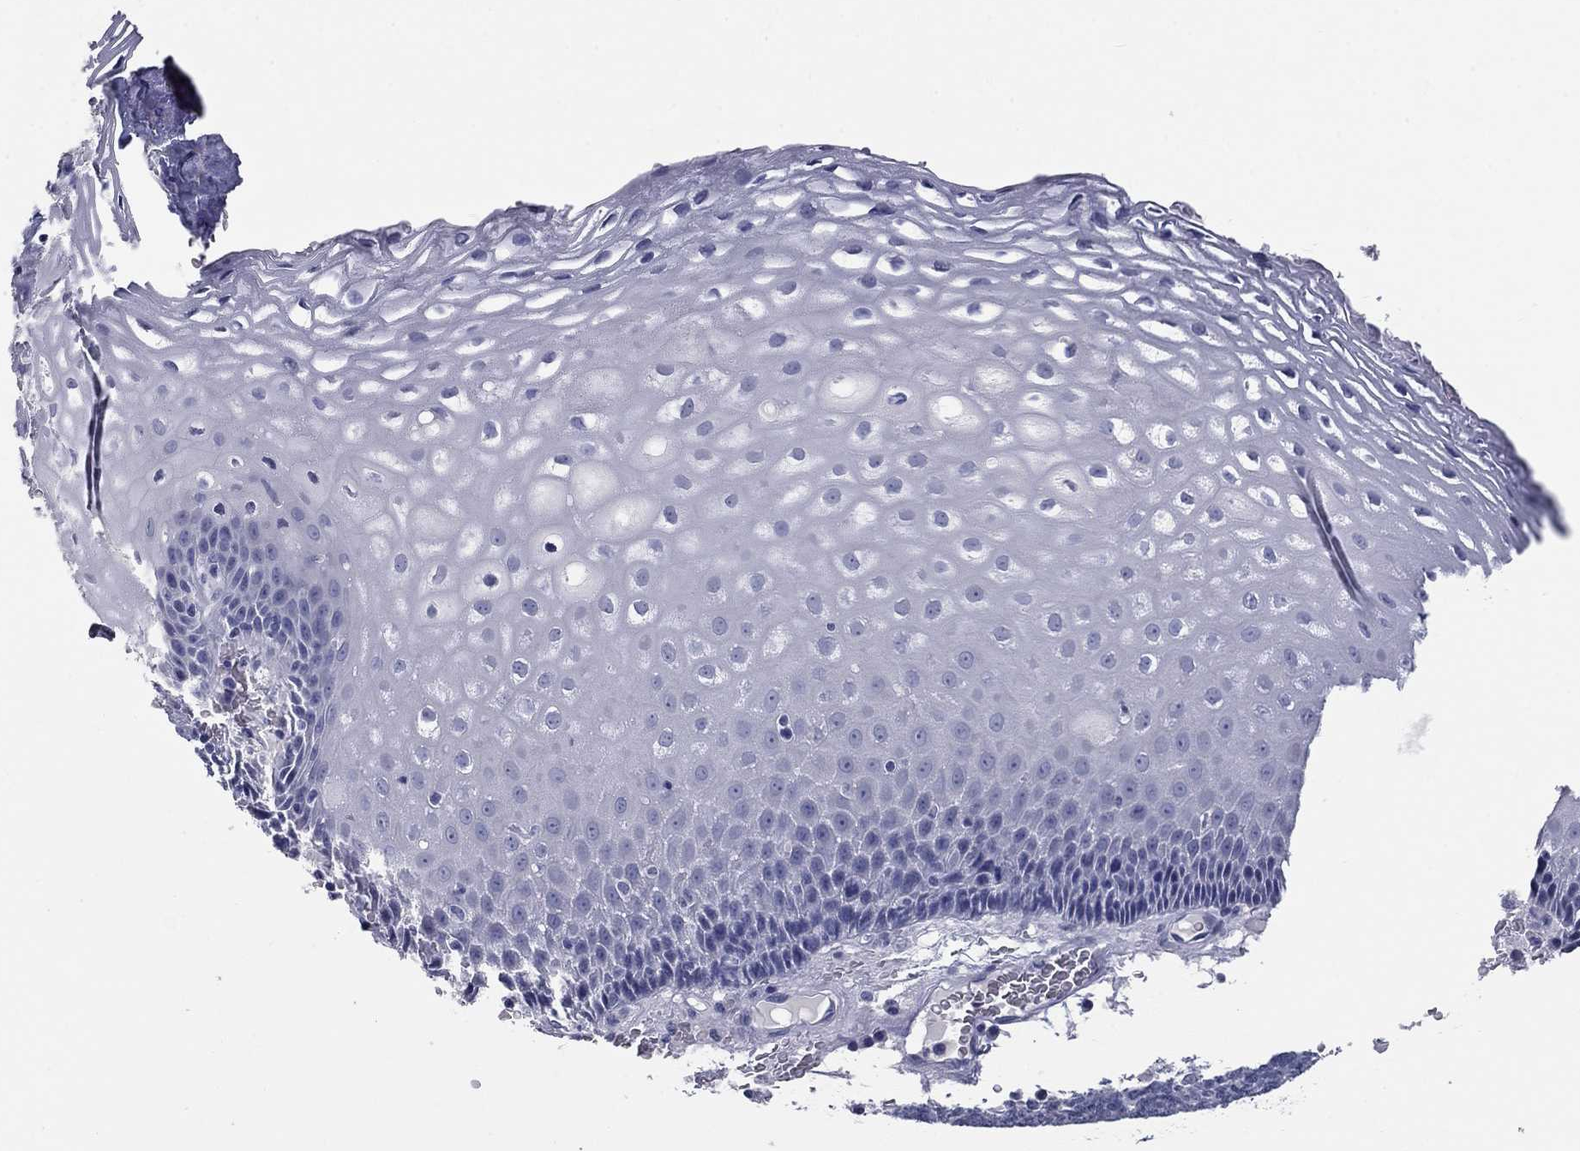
{"staining": {"intensity": "negative", "quantity": "none", "location": "none"}, "tissue": "esophagus", "cell_type": "Squamous epithelial cells", "image_type": "normal", "snomed": [{"axis": "morphology", "description": "Normal tissue, NOS"}, {"axis": "topography", "description": "Esophagus"}], "caption": "Immunohistochemistry (IHC) of normal human esophagus shows no positivity in squamous epithelial cells.", "gene": "ELAVL4", "patient": {"sex": "male", "age": 76}}